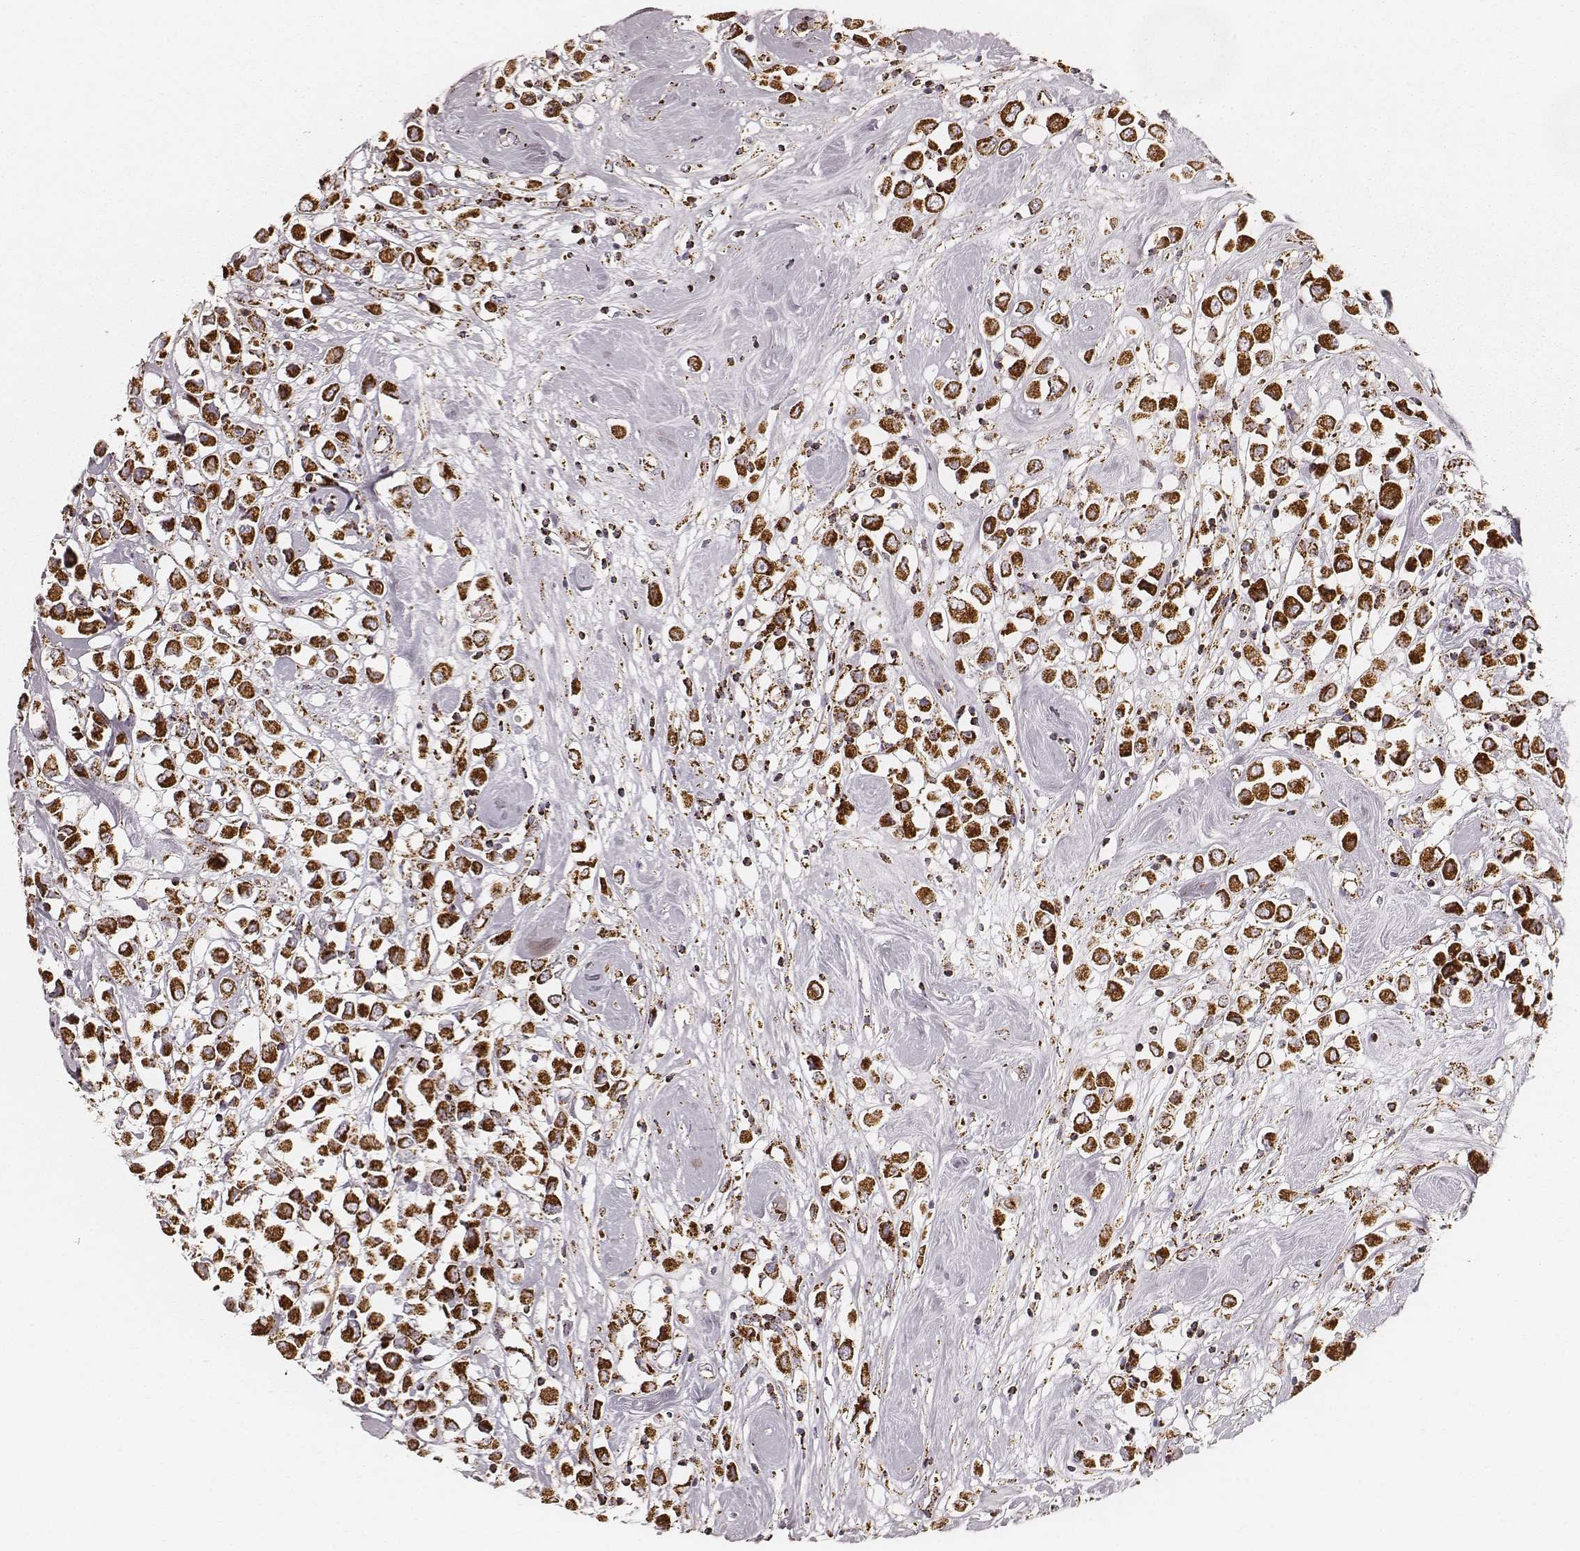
{"staining": {"intensity": "strong", "quantity": ">75%", "location": "cytoplasmic/membranous"}, "tissue": "breast cancer", "cell_type": "Tumor cells", "image_type": "cancer", "snomed": [{"axis": "morphology", "description": "Duct carcinoma"}, {"axis": "topography", "description": "Breast"}], "caption": "This micrograph shows breast cancer stained with immunohistochemistry (IHC) to label a protein in brown. The cytoplasmic/membranous of tumor cells show strong positivity for the protein. Nuclei are counter-stained blue.", "gene": "CS", "patient": {"sex": "female", "age": 61}}